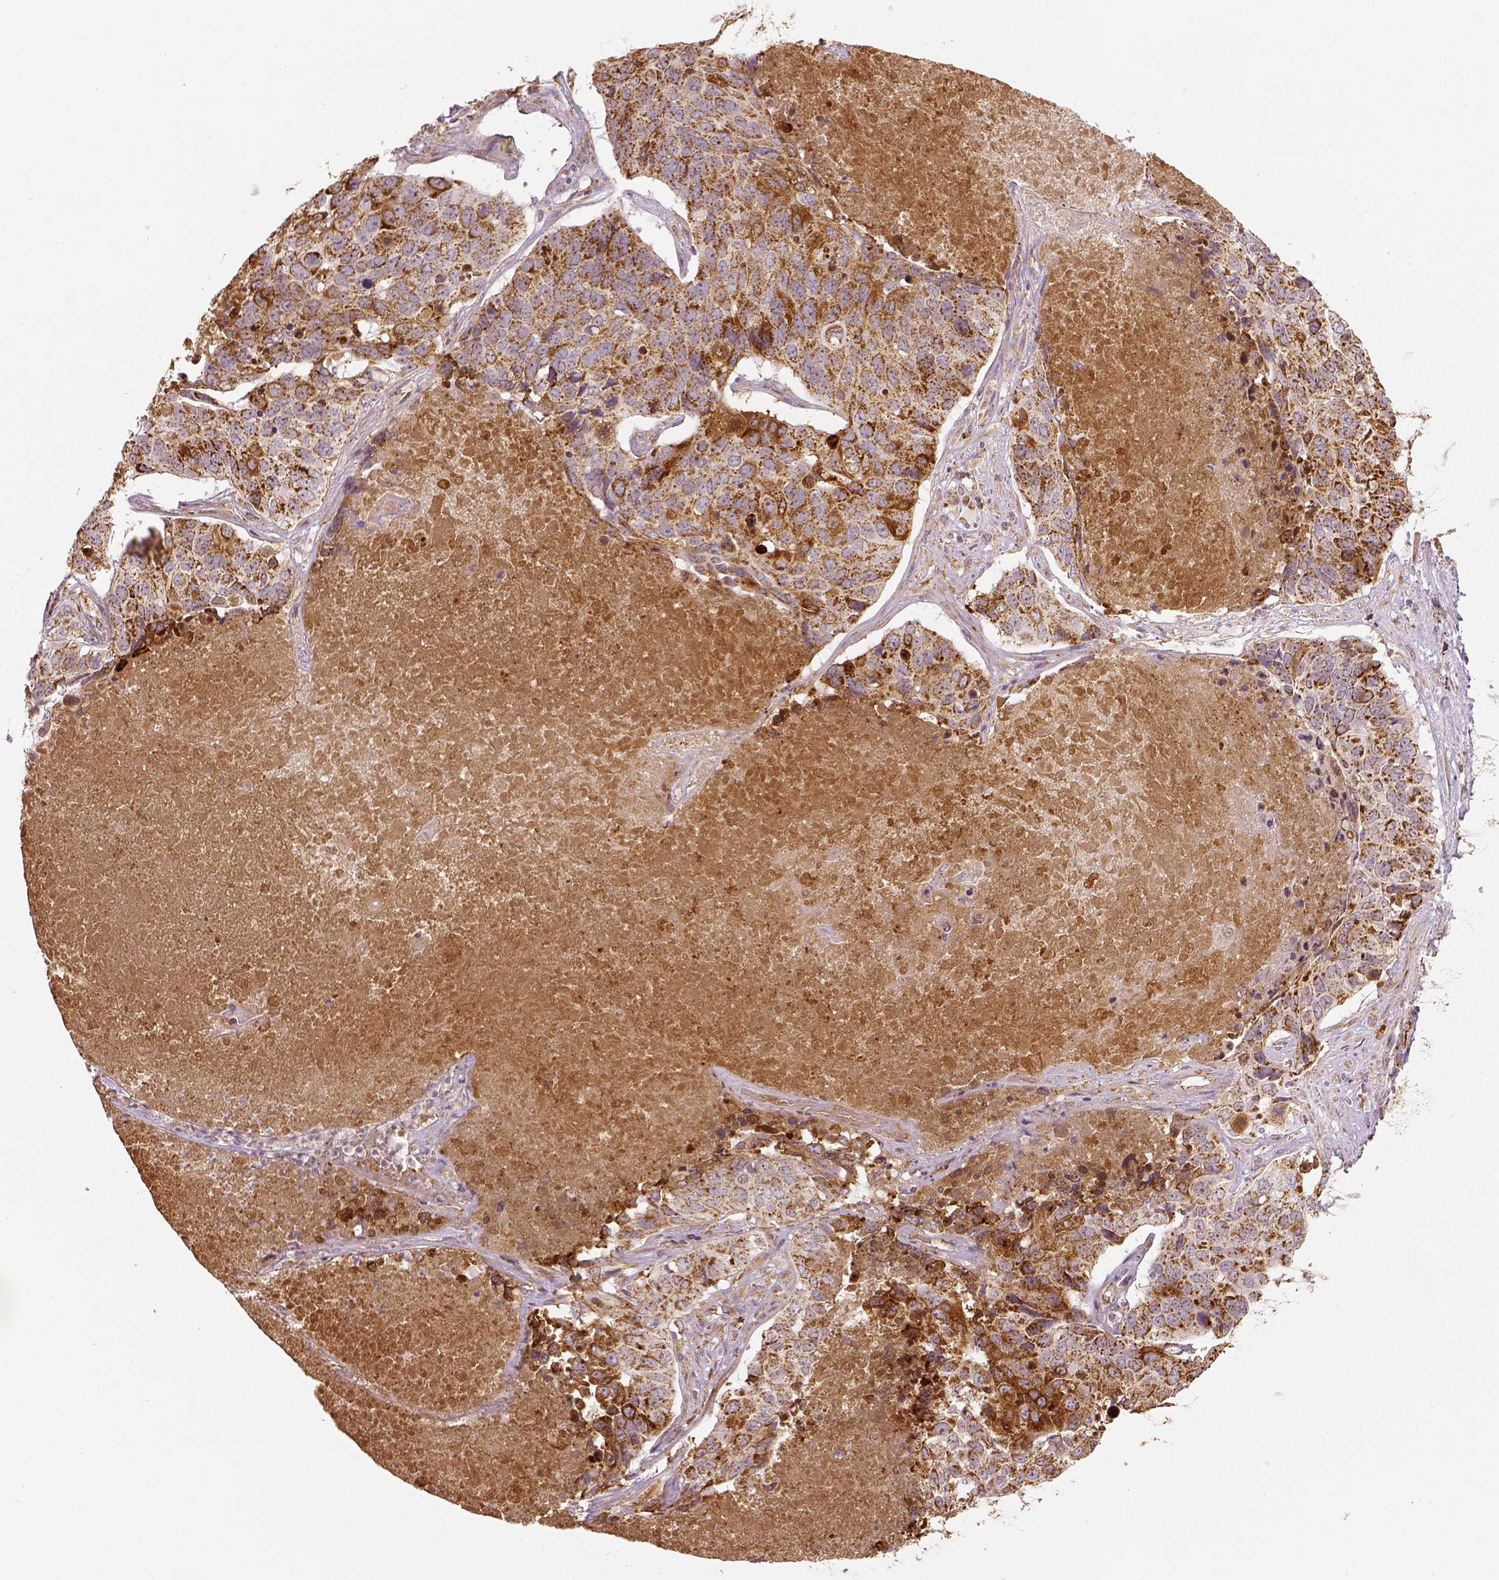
{"staining": {"intensity": "moderate", "quantity": ">75%", "location": "cytoplasmic/membranous"}, "tissue": "lung cancer", "cell_type": "Tumor cells", "image_type": "cancer", "snomed": [{"axis": "morphology", "description": "Normal tissue, NOS"}, {"axis": "morphology", "description": "Squamous cell carcinoma, NOS"}, {"axis": "topography", "description": "Bronchus"}, {"axis": "topography", "description": "Lung"}], "caption": "The photomicrograph displays a brown stain indicating the presence of a protein in the cytoplasmic/membranous of tumor cells in lung cancer (squamous cell carcinoma).", "gene": "PGAM5", "patient": {"sex": "male", "age": 64}}